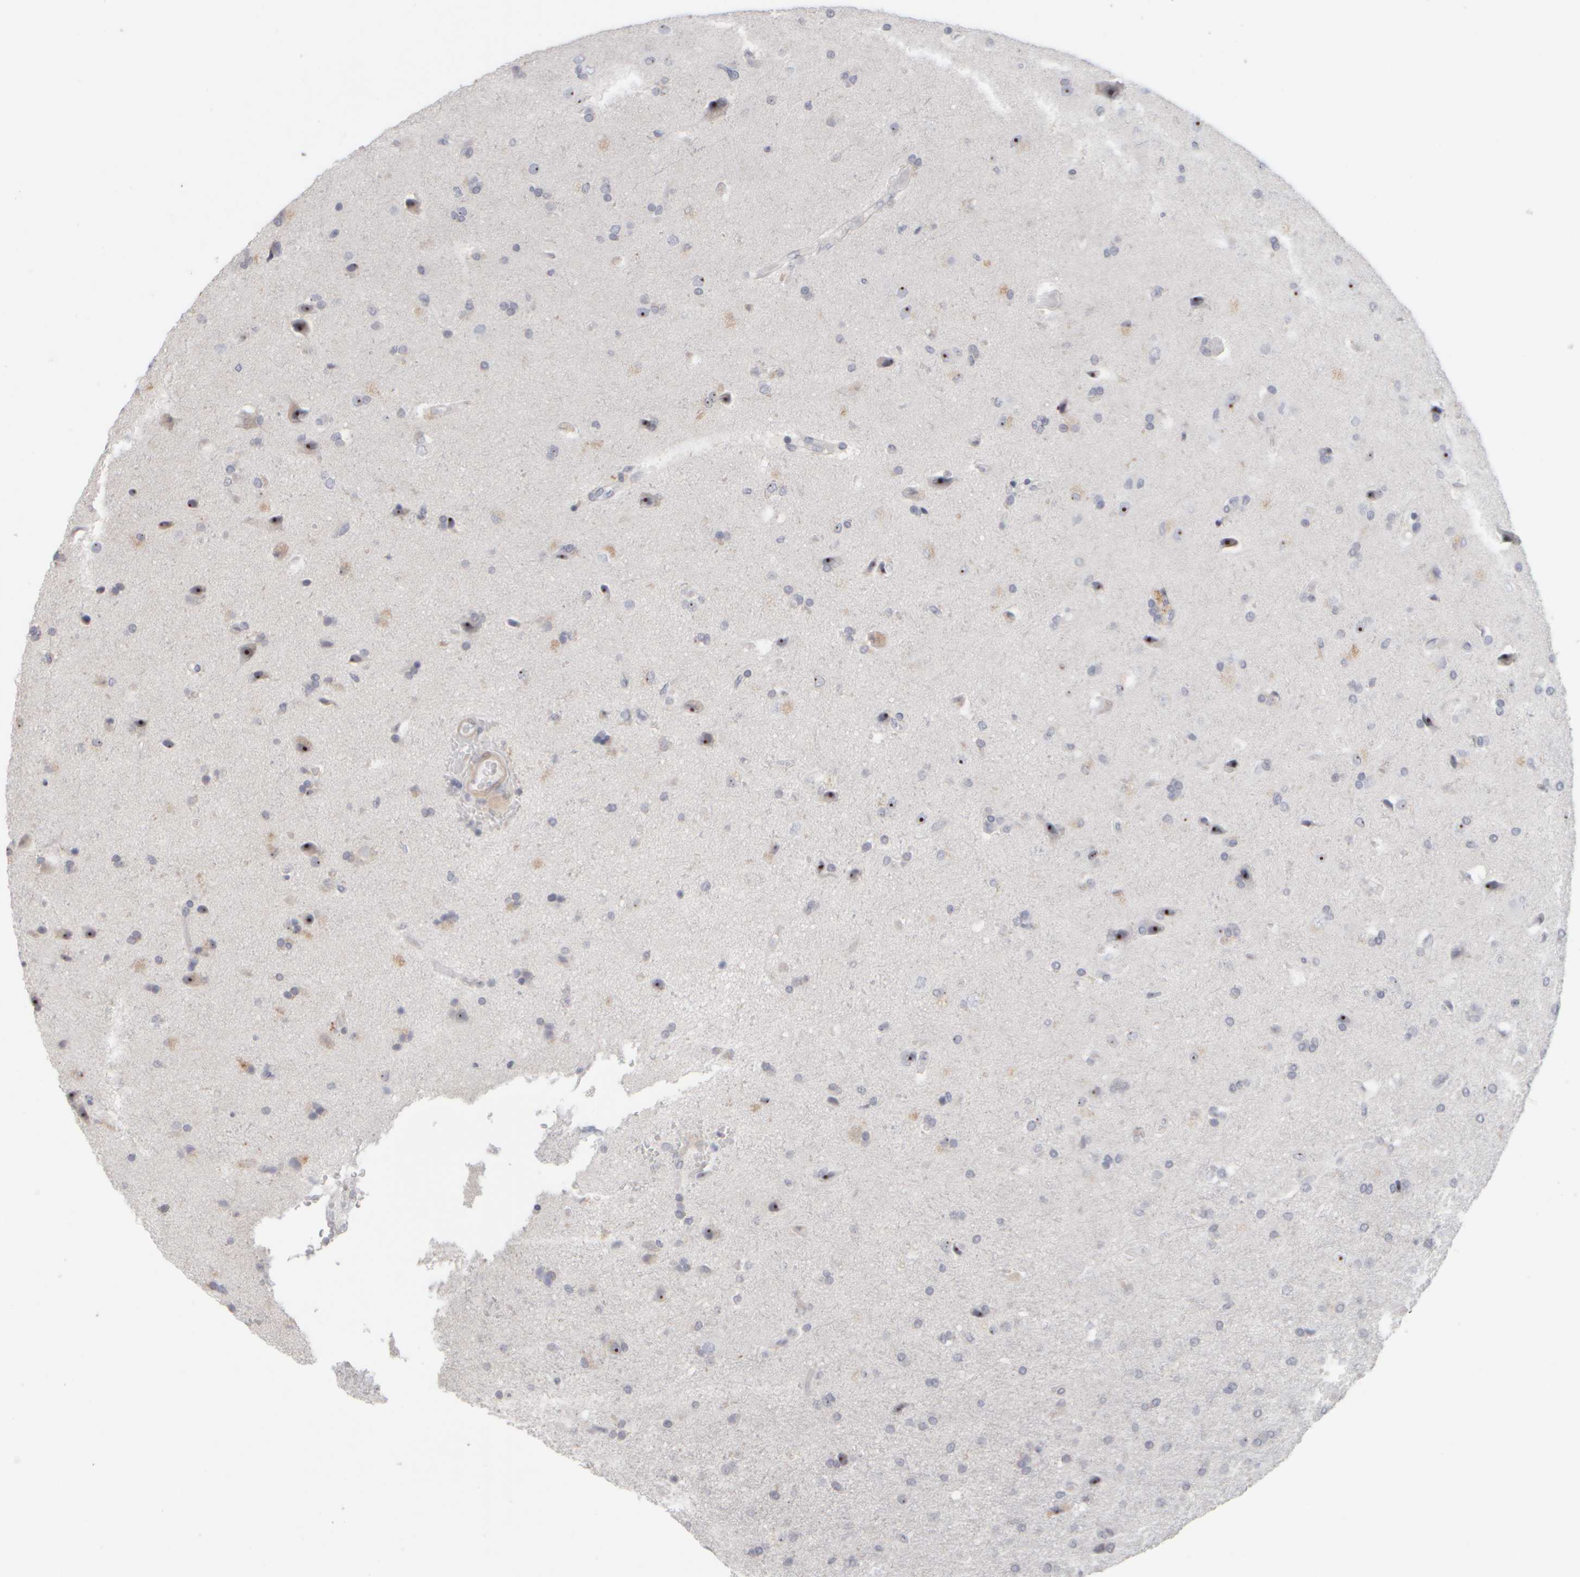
{"staining": {"intensity": "strong", "quantity": "25%-75%", "location": "nuclear"}, "tissue": "glioma", "cell_type": "Tumor cells", "image_type": "cancer", "snomed": [{"axis": "morphology", "description": "Glioma, malignant, High grade"}, {"axis": "topography", "description": "Brain"}], "caption": "Glioma tissue displays strong nuclear expression in about 25%-75% of tumor cells, visualized by immunohistochemistry.", "gene": "DCXR", "patient": {"sex": "male", "age": 72}}